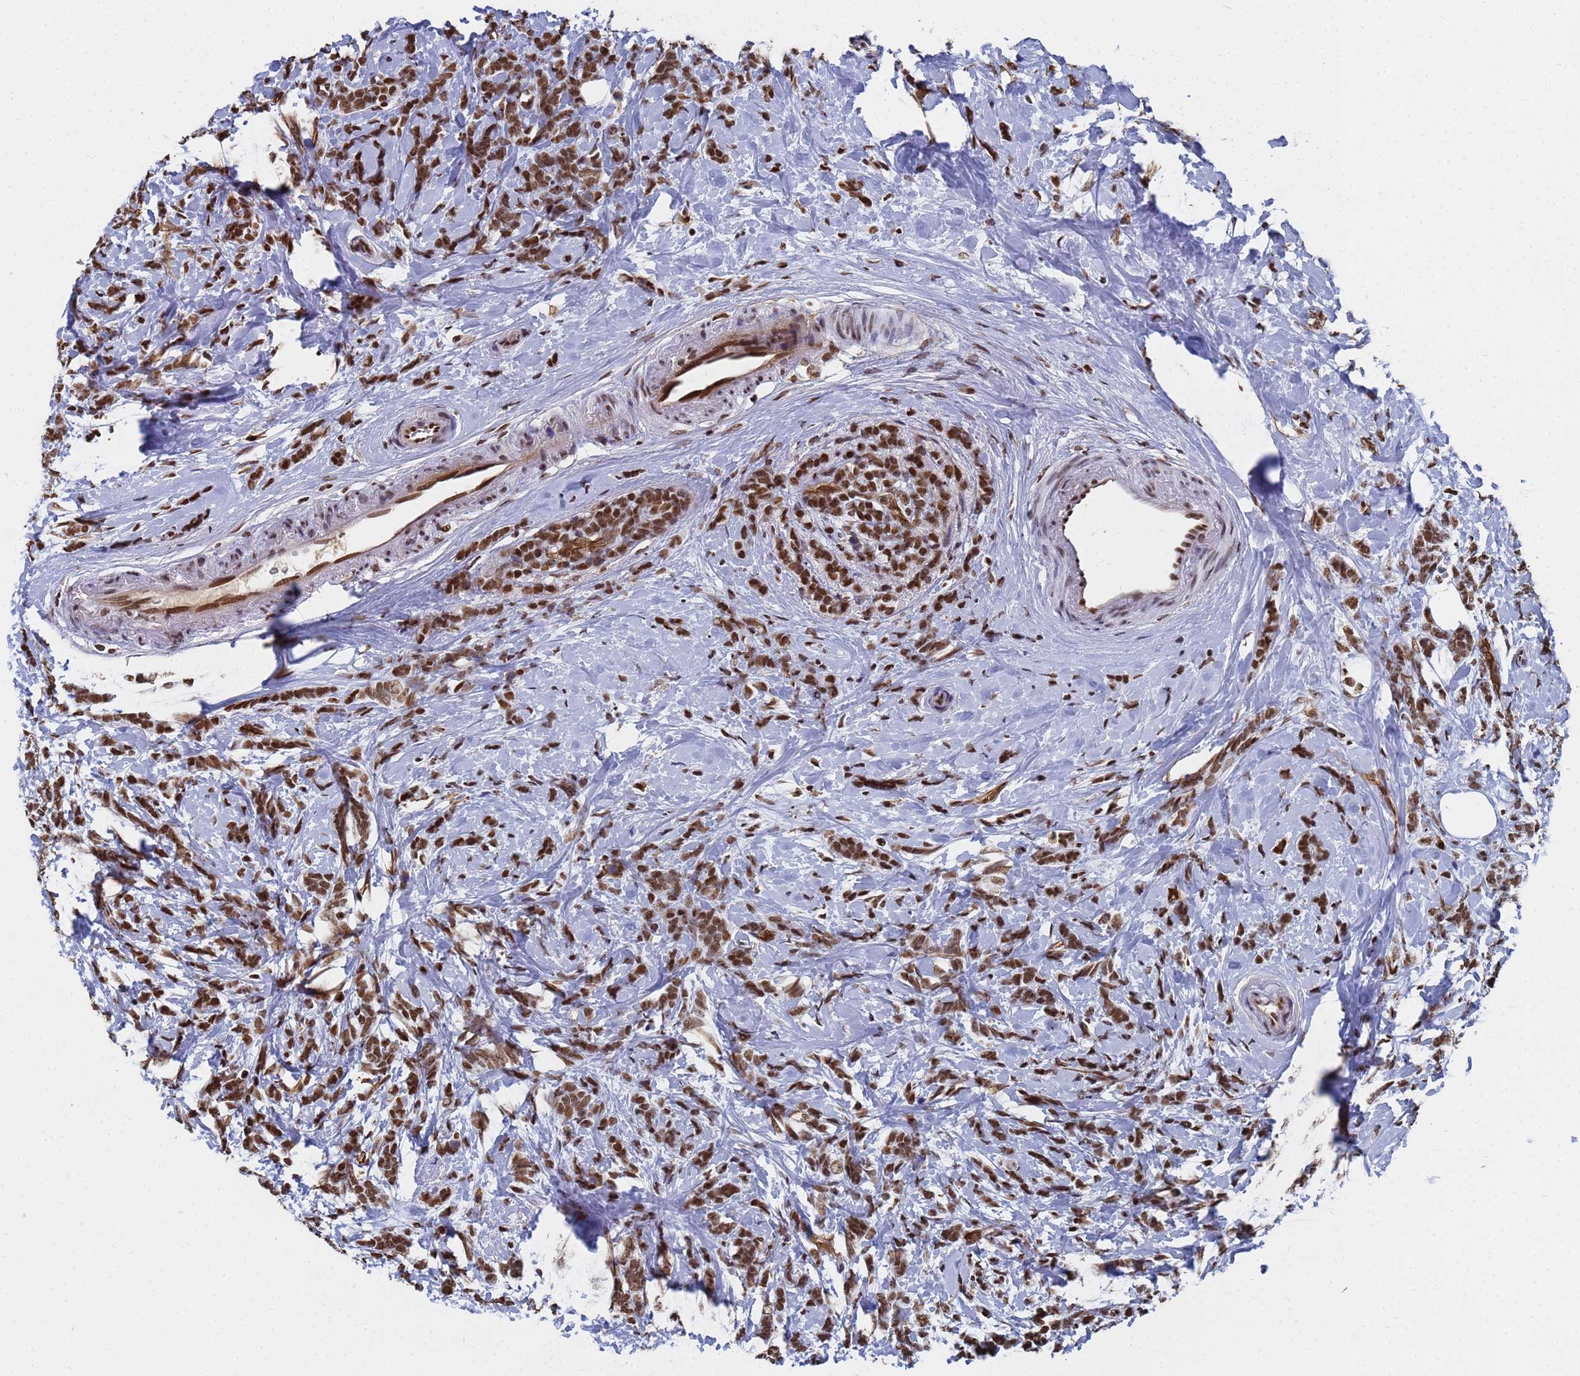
{"staining": {"intensity": "strong", "quantity": ">75%", "location": "nuclear"}, "tissue": "breast cancer", "cell_type": "Tumor cells", "image_type": "cancer", "snomed": [{"axis": "morphology", "description": "Lobular carcinoma"}, {"axis": "topography", "description": "Breast"}], "caption": "Immunohistochemical staining of human breast cancer (lobular carcinoma) demonstrates high levels of strong nuclear staining in approximately >75% of tumor cells.", "gene": "RAVER2", "patient": {"sex": "female", "age": 58}}